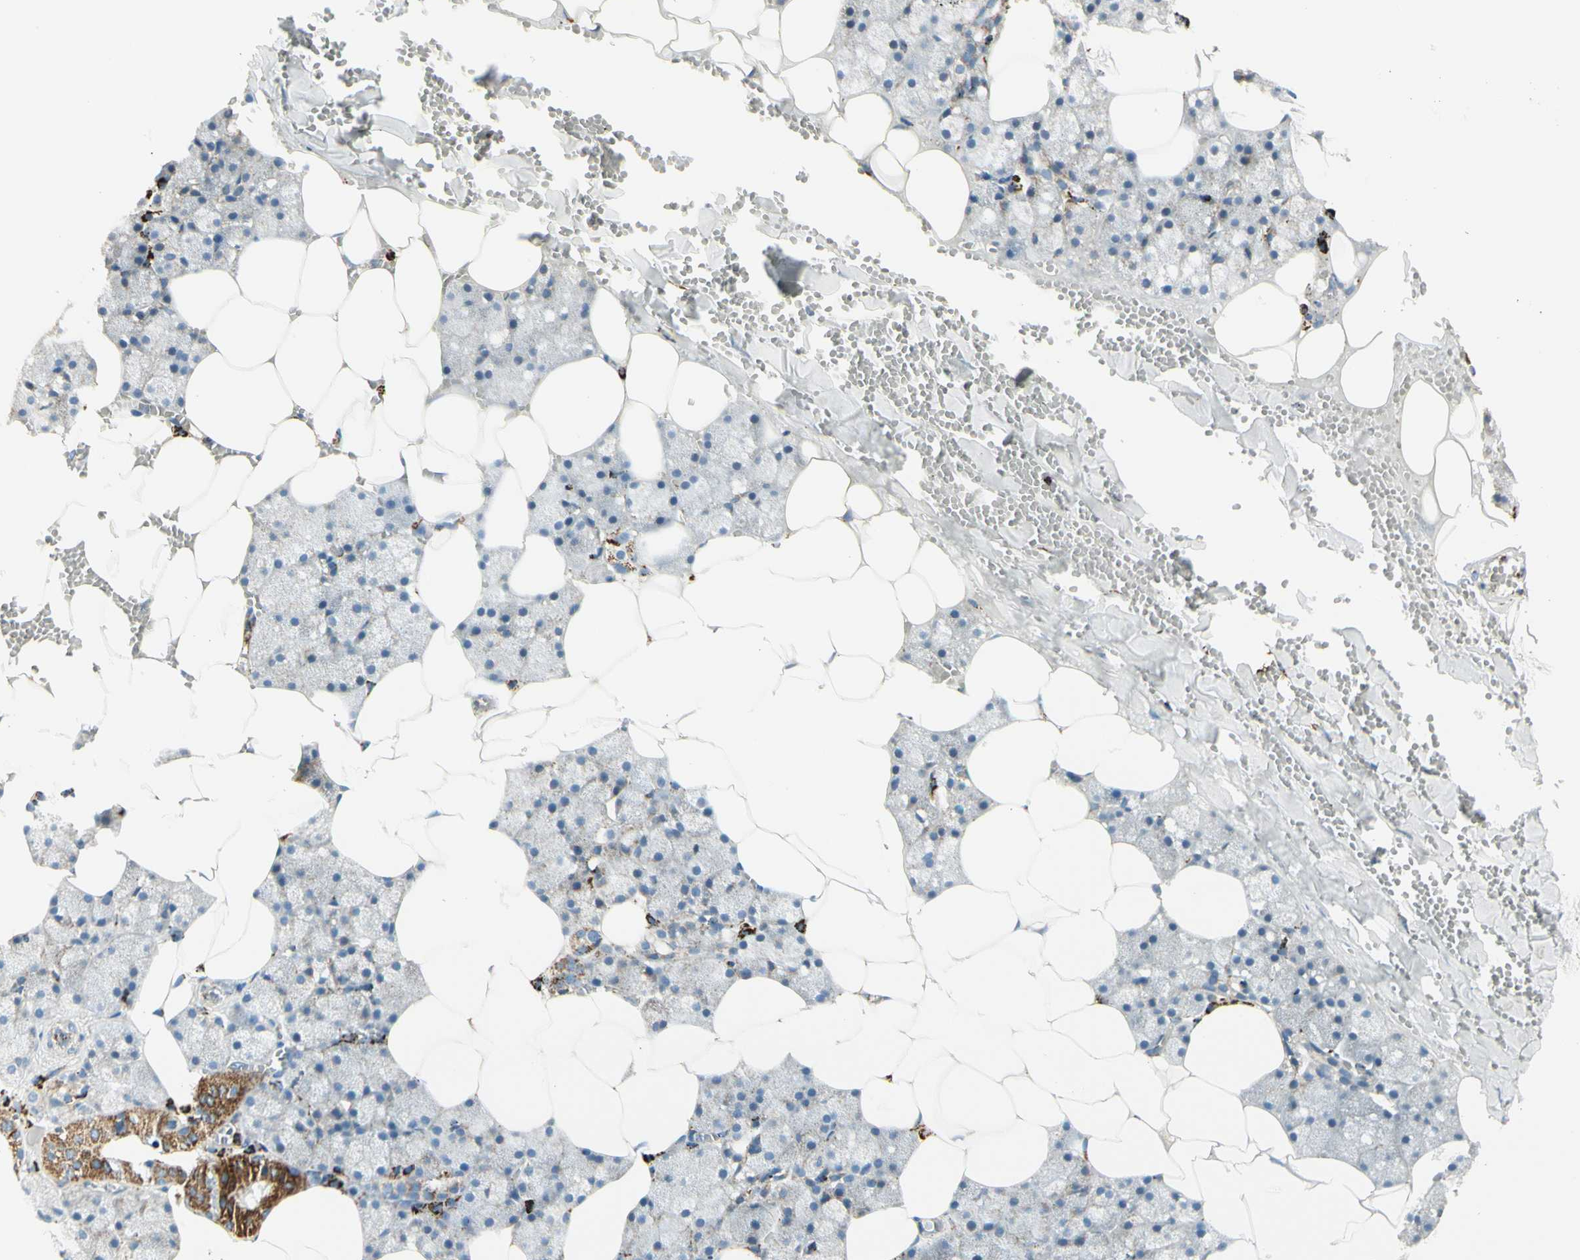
{"staining": {"intensity": "weak", "quantity": "25%-75%", "location": "cytoplasmic/membranous"}, "tissue": "salivary gland", "cell_type": "Glandular cells", "image_type": "normal", "snomed": [{"axis": "morphology", "description": "Normal tissue, NOS"}, {"axis": "topography", "description": "Salivary gland"}], "caption": "IHC of normal salivary gland reveals low levels of weak cytoplasmic/membranous positivity in approximately 25%-75% of glandular cells.", "gene": "ME2", "patient": {"sex": "male", "age": 62}}